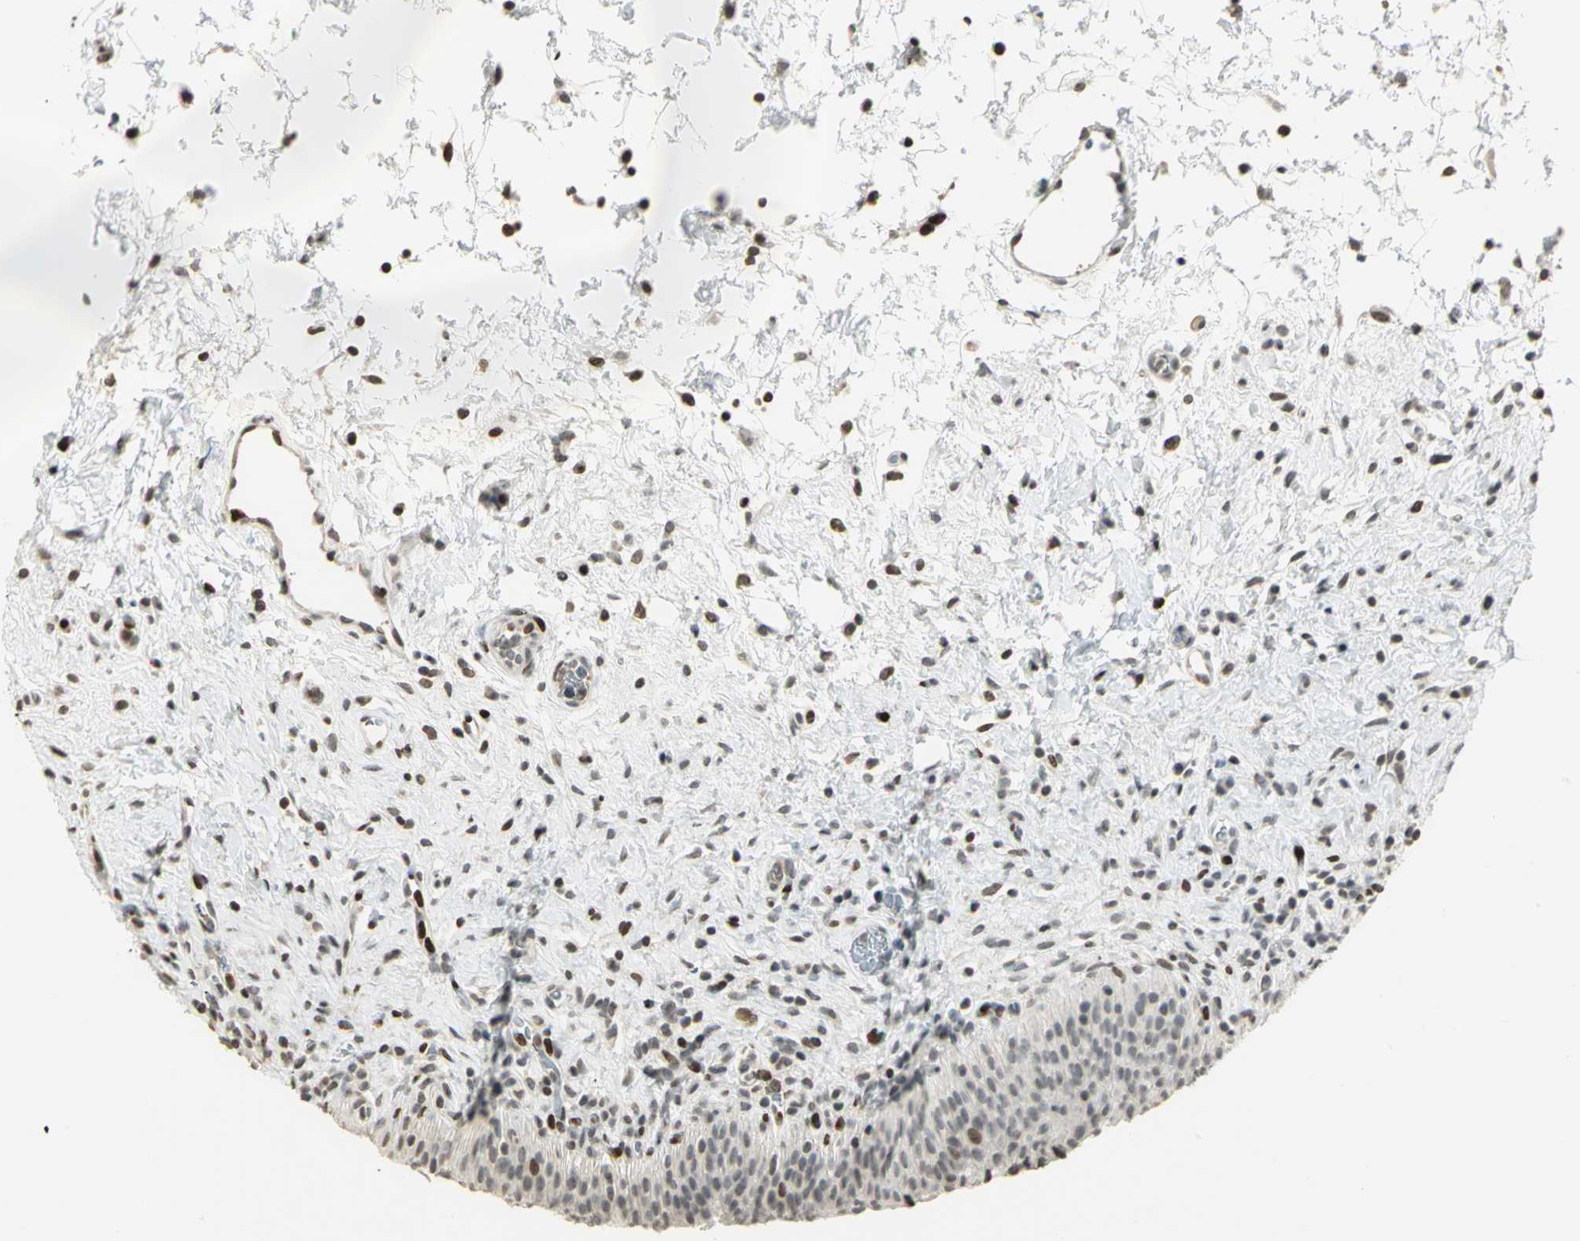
{"staining": {"intensity": "strong", "quantity": "<25%", "location": "nuclear"}, "tissue": "urinary bladder", "cell_type": "Urothelial cells", "image_type": "normal", "snomed": [{"axis": "morphology", "description": "Normal tissue, NOS"}, {"axis": "topography", "description": "Urinary bladder"}], "caption": "DAB (3,3'-diaminobenzidine) immunohistochemical staining of benign urinary bladder demonstrates strong nuclear protein staining in about <25% of urothelial cells.", "gene": "KDM1A", "patient": {"sex": "male", "age": 51}}